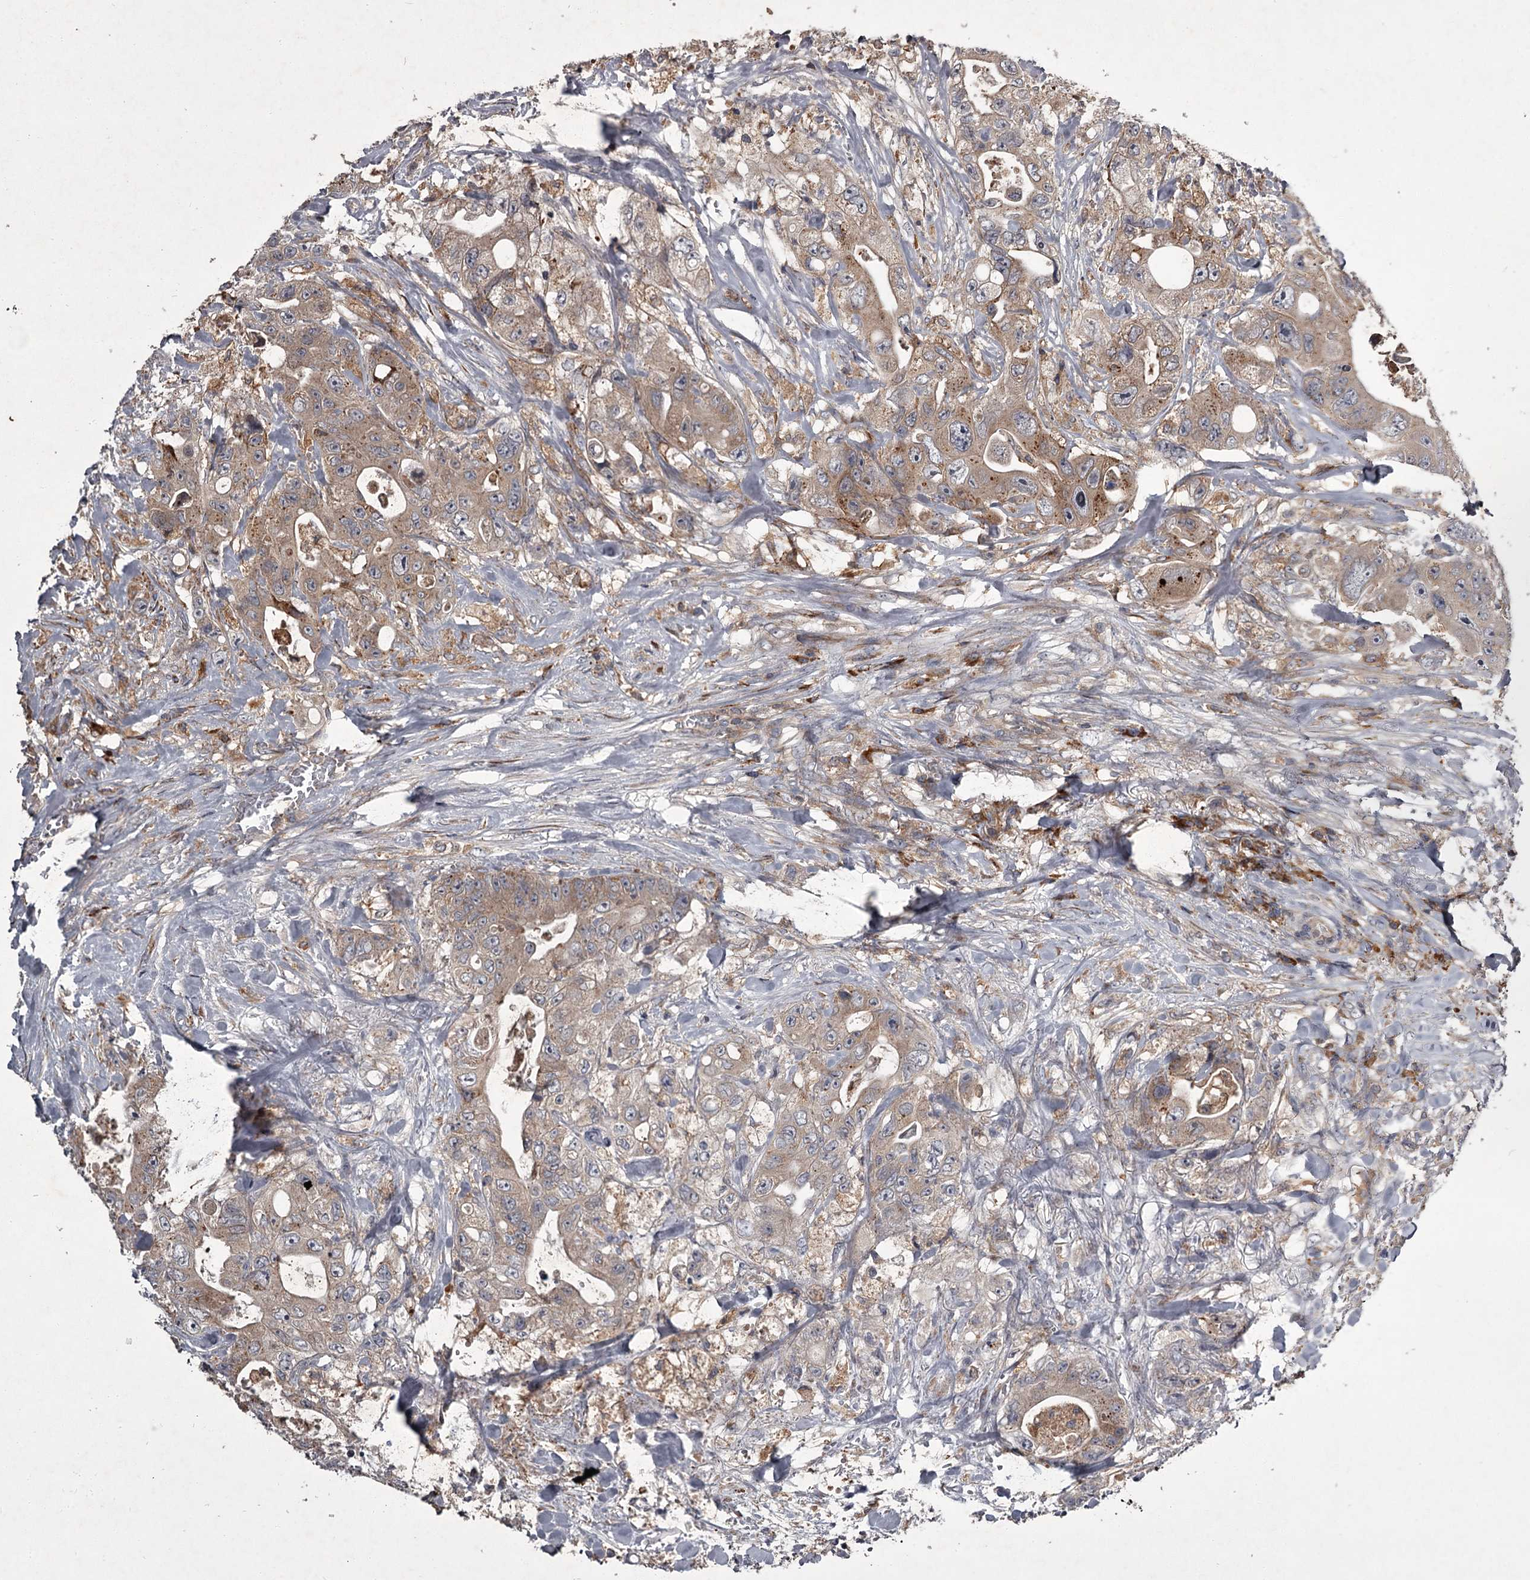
{"staining": {"intensity": "moderate", "quantity": ">75%", "location": "cytoplasmic/membranous"}, "tissue": "colorectal cancer", "cell_type": "Tumor cells", "image_type": "cancer", "snomed": [{"axis": "morphology", "description": "Adenocarcinoma, NOS"}, {"axis": "topography", "description": "Colon"}], "caption": "Approximately >75% of tumor cells in colorectal adenocarcinoma display moderate cytoplasmic/membranous protein positivity as visualized by brown immunohistochemical staining.", "gene": "UNC93B1", "patient": {"sex": "female", "age": 46}}